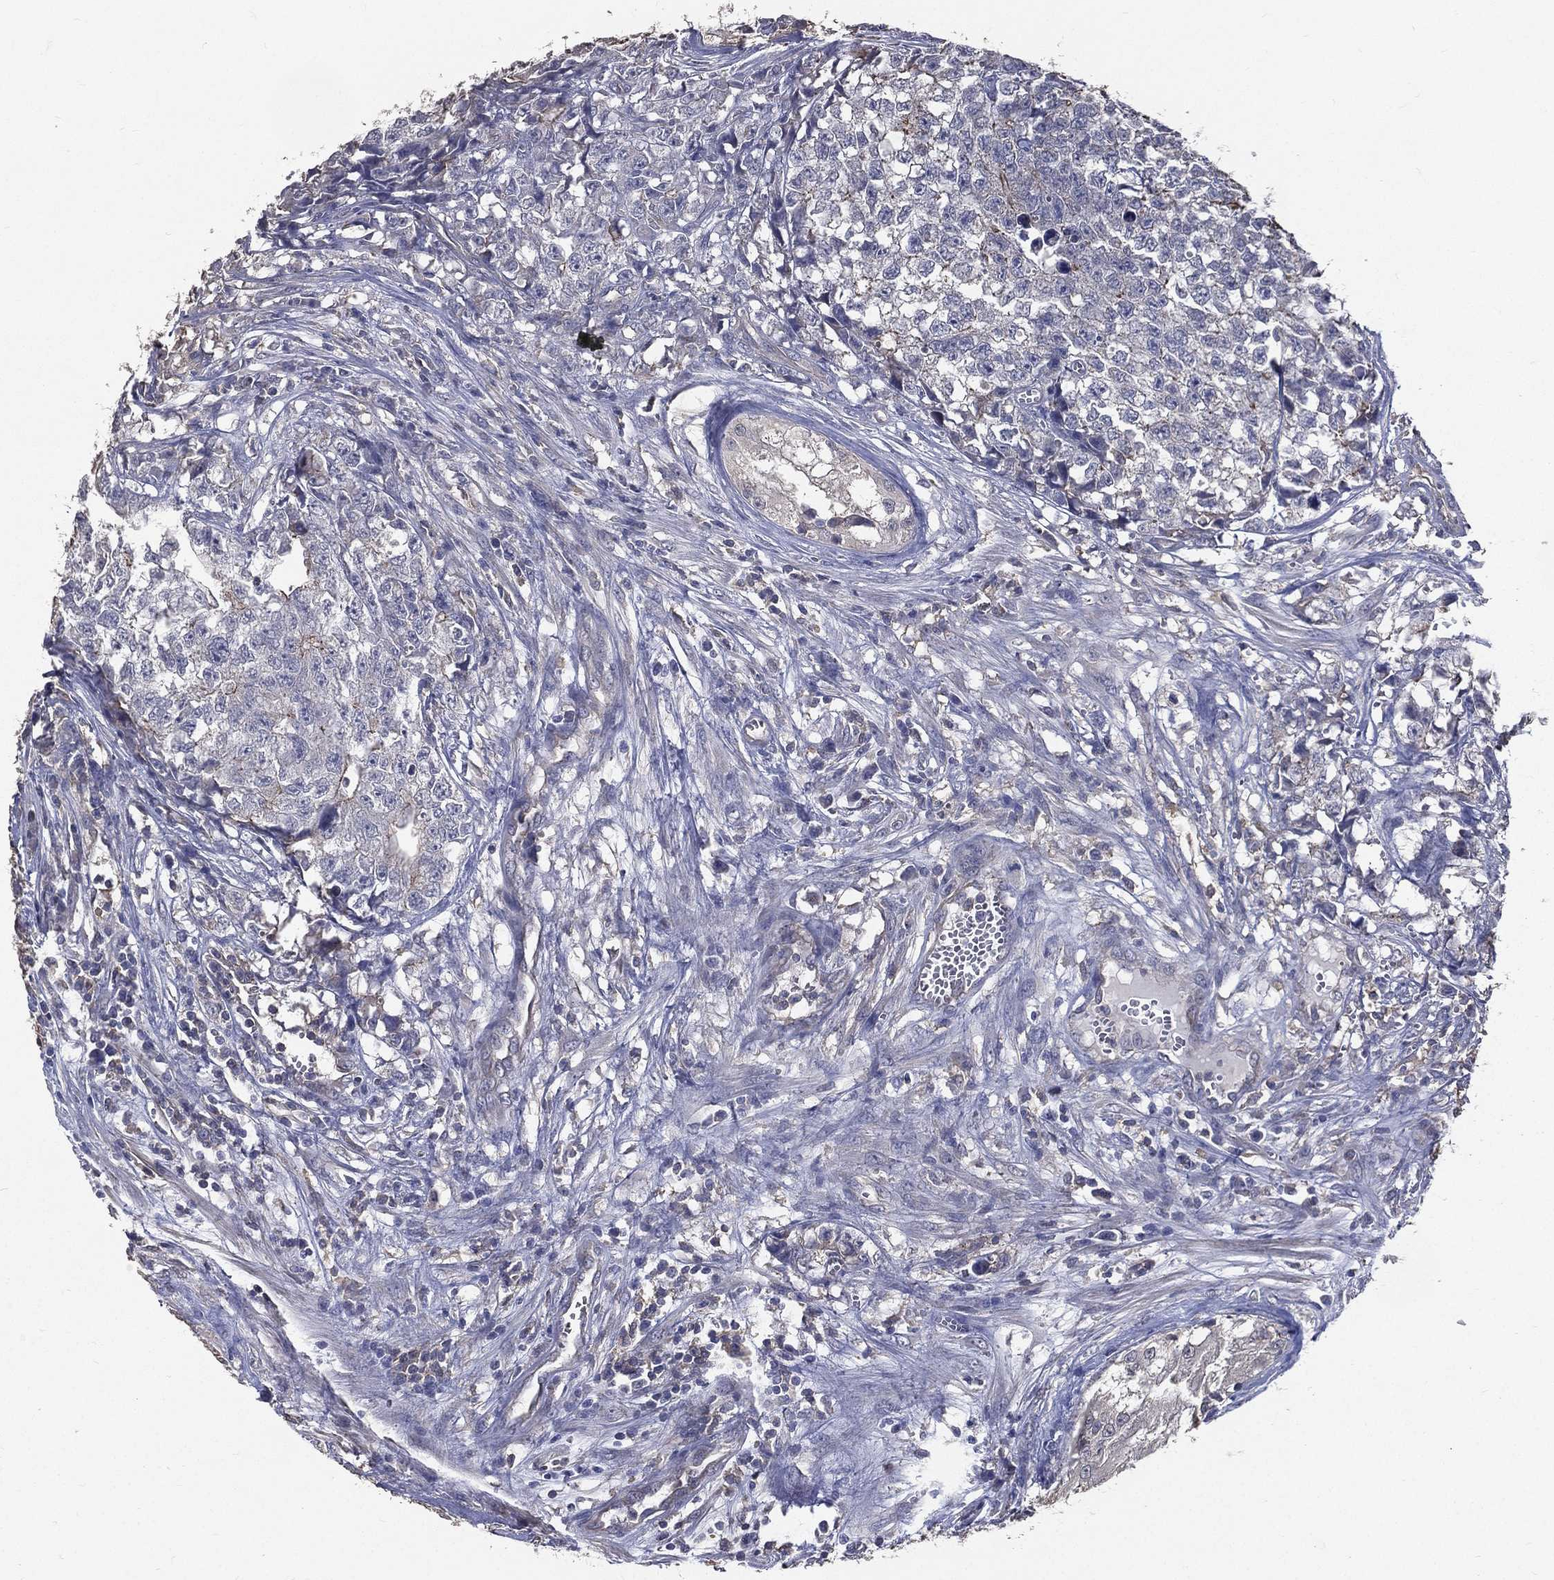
{"staining": {"intensity": "negative", "quantity": "none", "location": "none"}, "tissue": "testis cancer", "cell_type": "Tumor cells", "image_type": "cancer", "snomed": [{"axis": "morphology", "description": "Seminoma, NOS"}, {"axis": "morphology", "description": "Carcinoma, Embryonal, NOS"}, {"axis": "topography", "description": "Testis"}], "caption": "This is an IHC photomicrograph of human seminoma (testis). There is no expression in tumor cells.", "gene": "SERPINB2", "patient": {"sex": "male", "age": 22}}